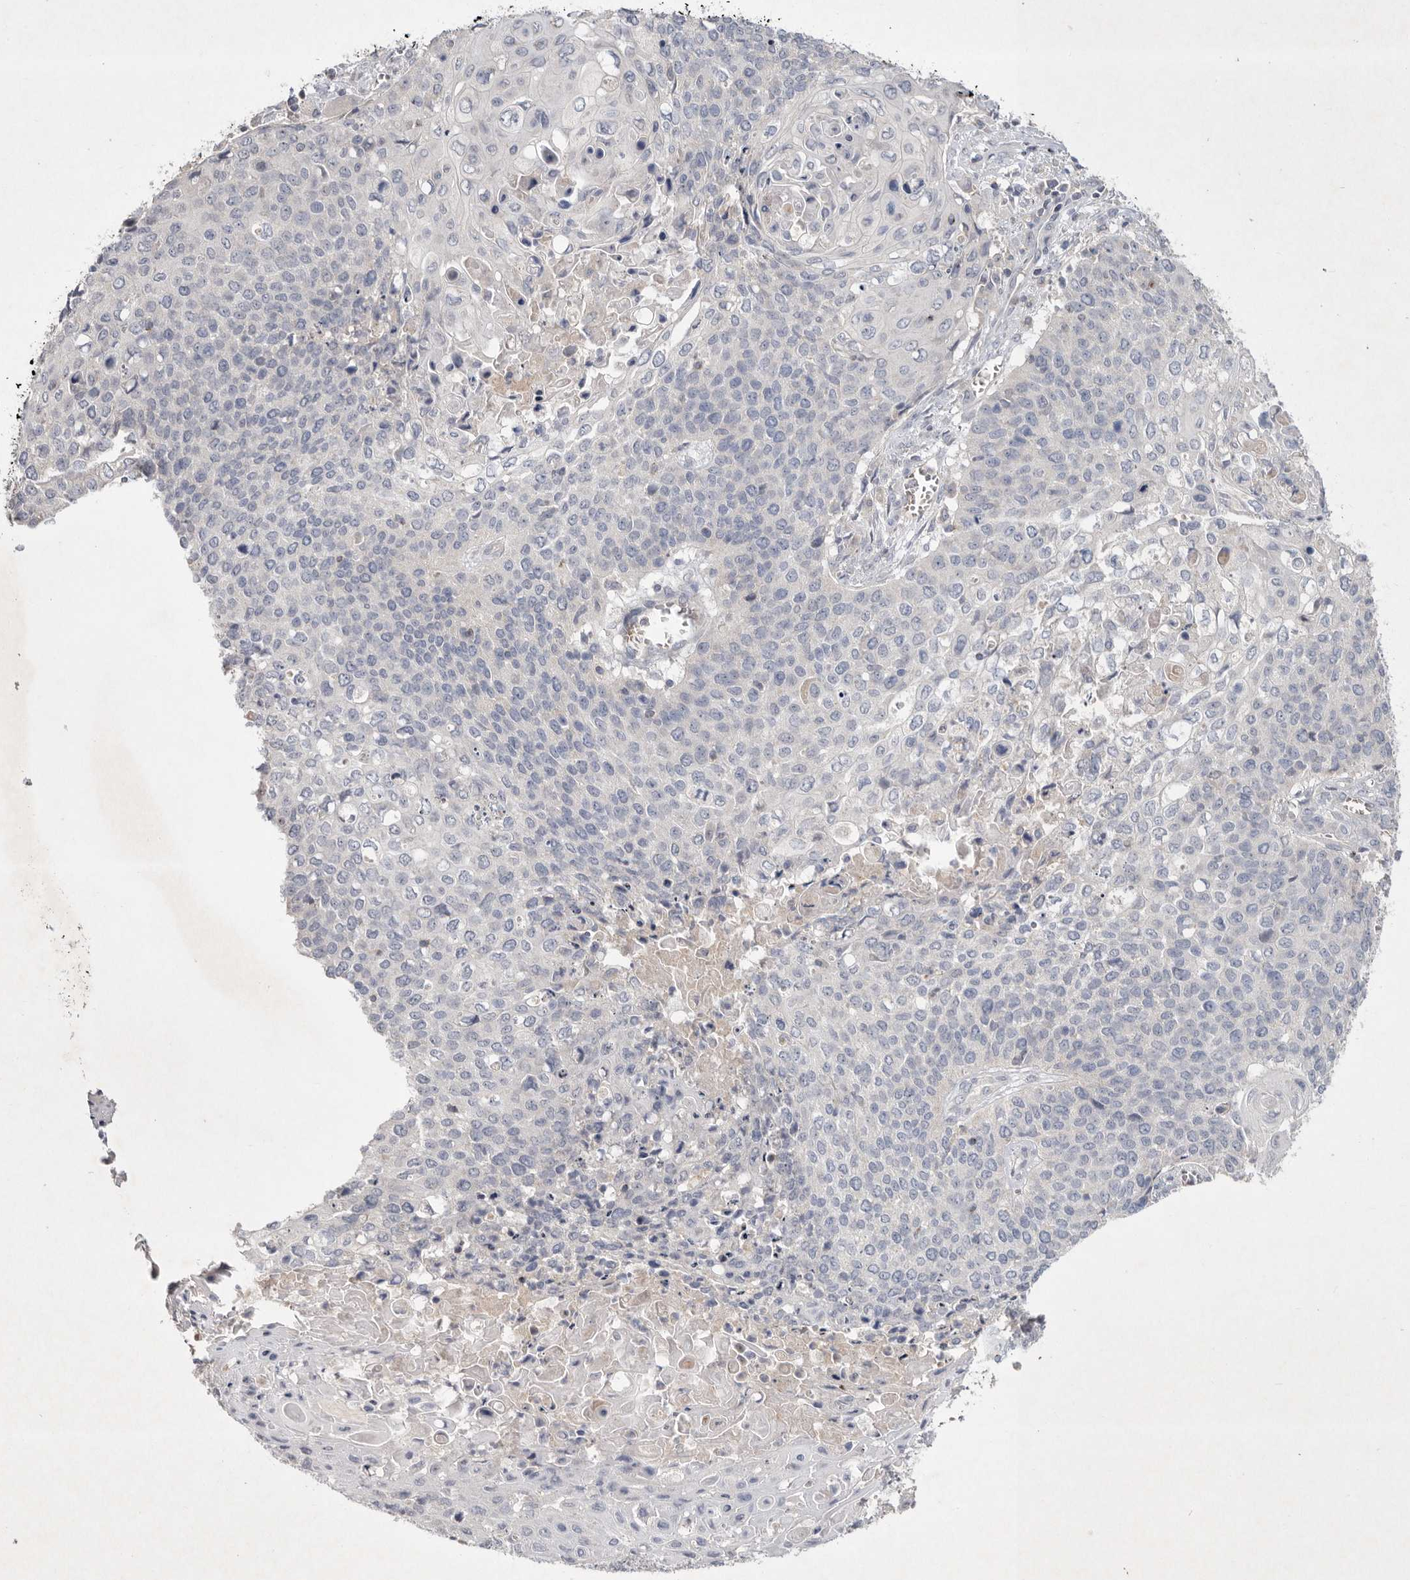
{"staining": {"intensity": "negative", "quantity": "none", "location": "none"}, "tissue": "cervical cancer", "cell_type": "Tumor cells", "image_type": "cancer", "snomed": [{"axis": "morphology", "description": "Squamous cell carcinoma, NOS"}, {"axis": "topography", "description": "Cervix"}], "caption": "Tumor cells are negative for brown protein staining in cervical squamous cell carcinoma. (Immunohistochemistry, brightfield microscopy, high magnification).", "gene": "TNFSF14", "patient": {"sex": "female", "age": 39}}